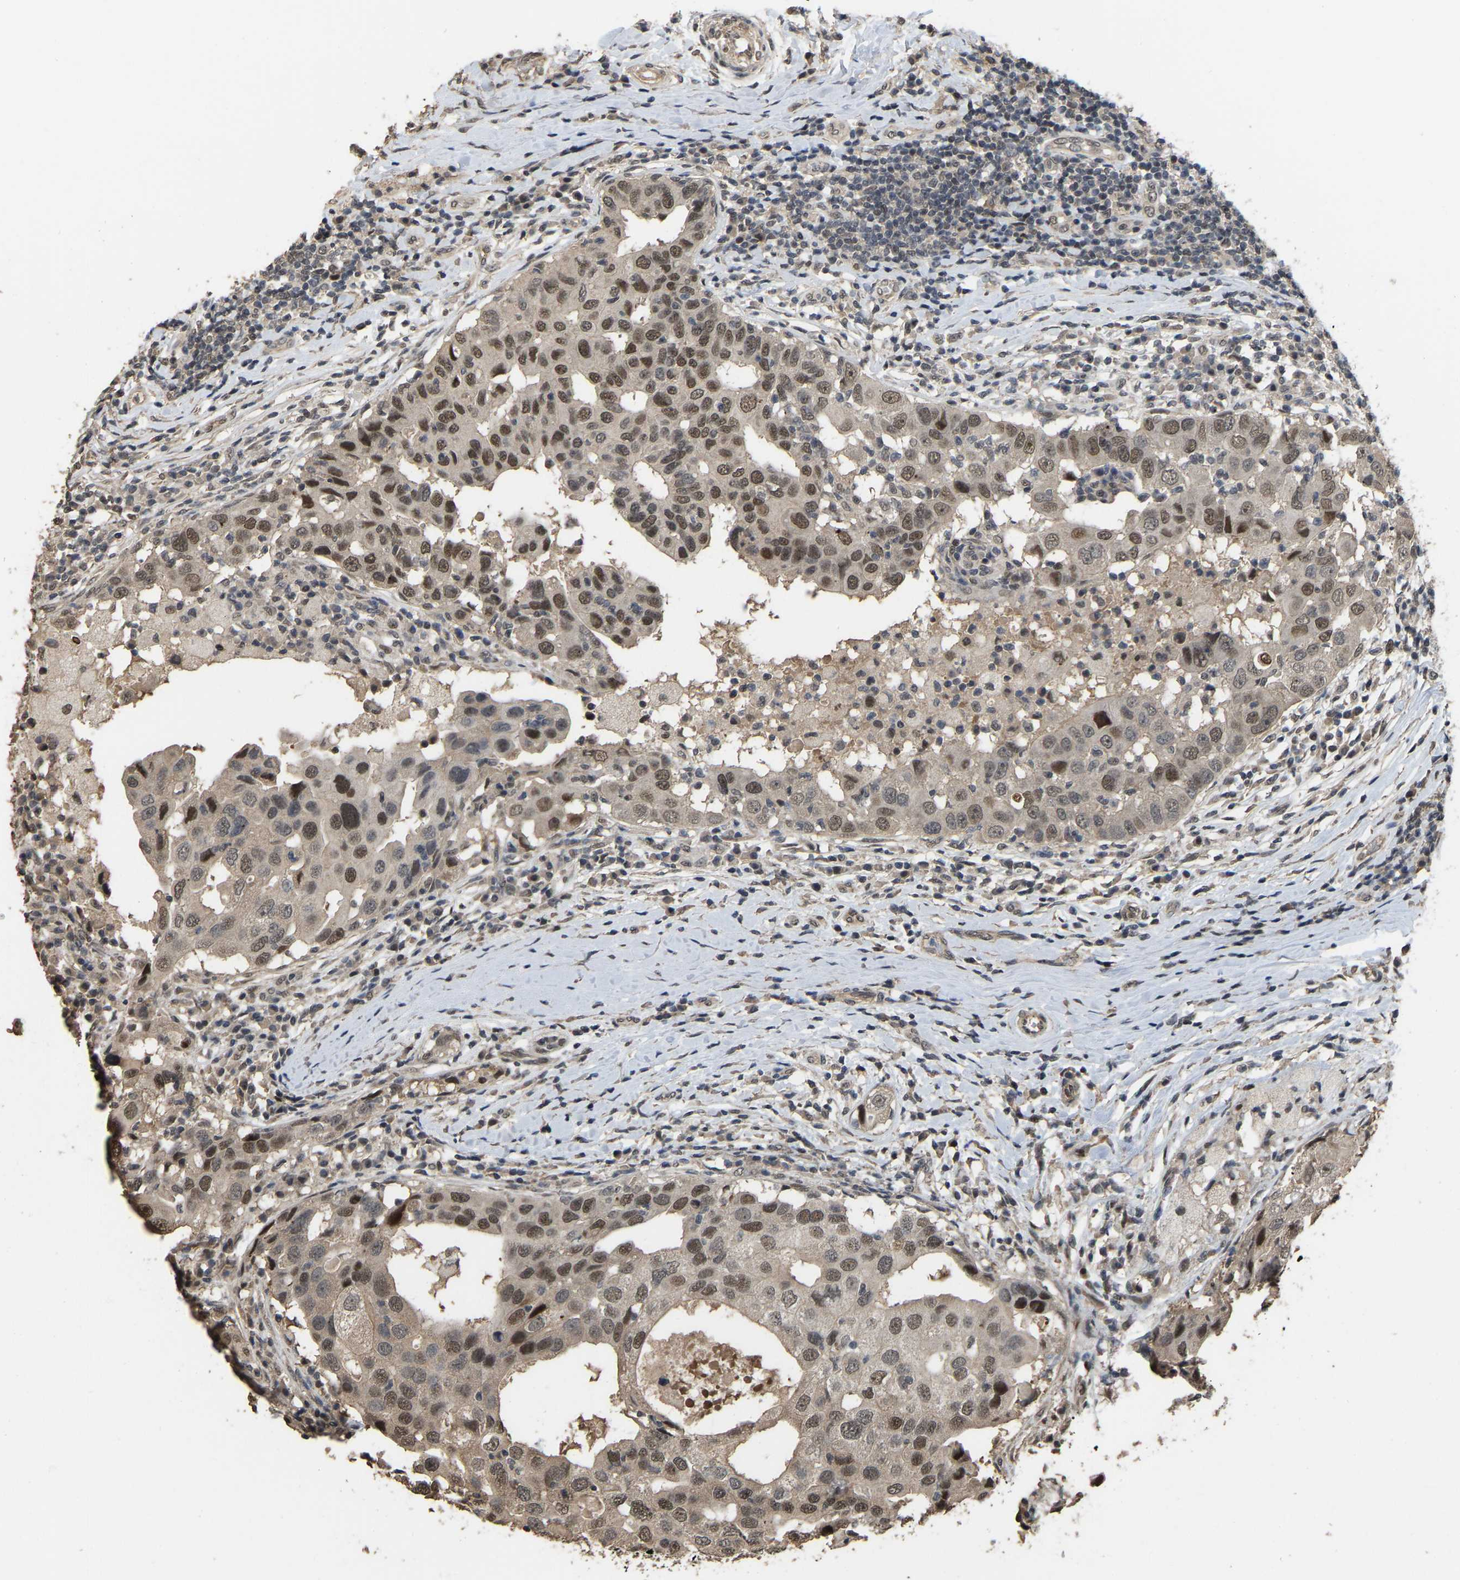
{"staining": {"intensity": "moderate", "quantity": ">75%", "location": "nuclear"}, "tissue": "breast cancer", "cell_type": "Tumor cells", "image_type": "cancer", "snomed": [{"axis": "morphology", "description": "Duct carcinoma"}, {"axis": "topography", "description": "Breast"}], "caption": "Moderate nuclear protein staining is seen in about >75% of tumor cells in breast cancer. Using DAB (3,3'-diaminobenzidine) (brown) and hematoxylin (blue) stains, captured at high magnification using brightfield microscopy.", "gene": "ARHGAP23", "patient": {"sex": "female", "age": 27}}